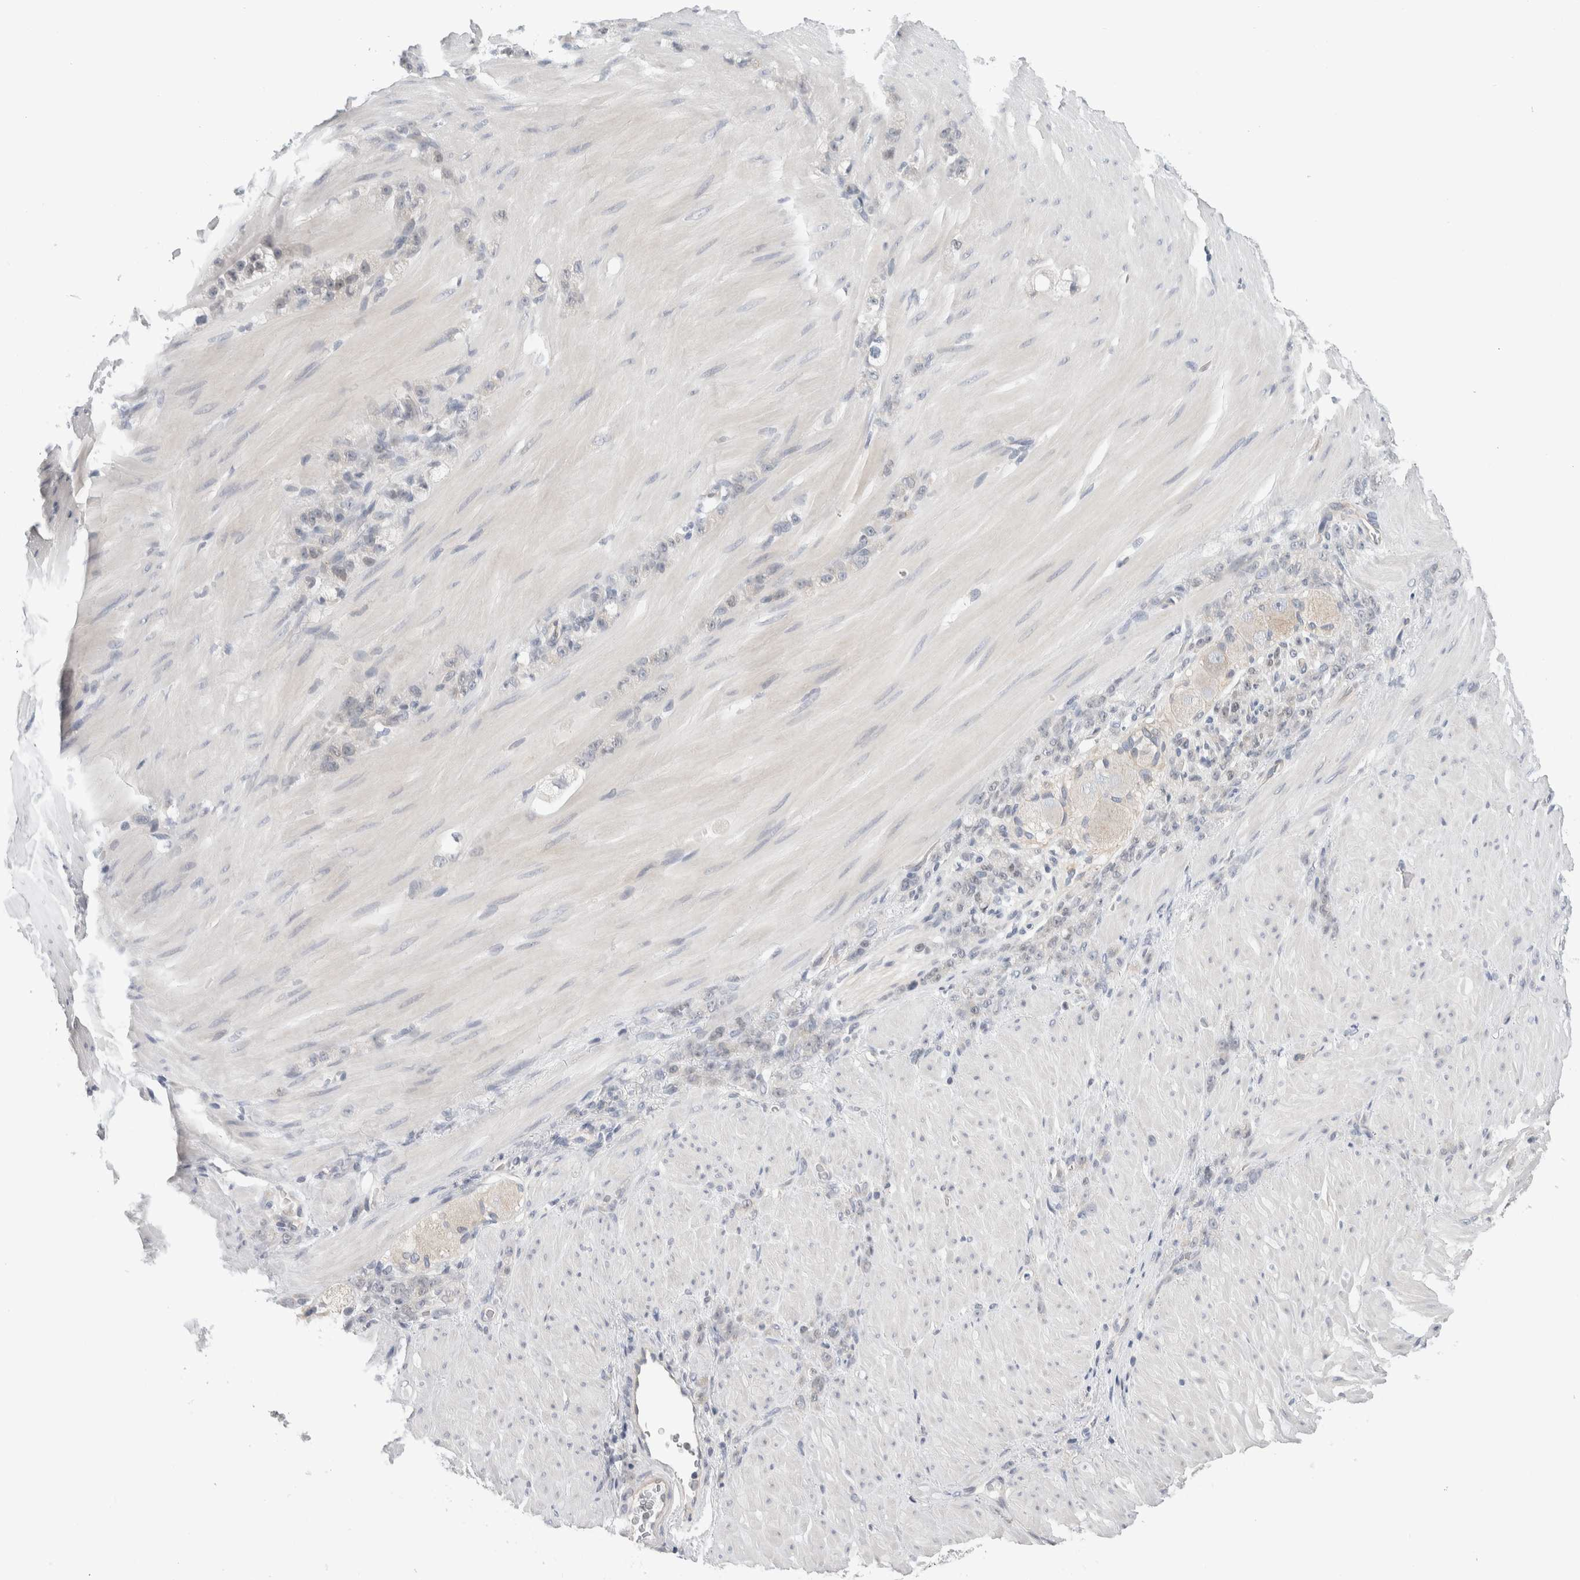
{"staining": {"intensity": "negative", "quantity": "none", "location": "none"}, "tissue": "stomach cancer", "cell_type": "Tumor cells", "image_type": "cancer", "snomed": [{"axis": "morphology", "description": "Normal tissue, NOS"}, {"axis": "morphology", "description": "Adenocarcinoma, NOS"}, {"axis": "topography", "description": "Stomach"}], "caption": "High magnification brightfield microscopy of adenocarcinoma (stomach) stained with DAB (3,3'-diaminobenzidine) (brown) and counterstained with hematoxylin (blue): tumor cells show no significant positivity. The staining was performed using DAB (3,3'-diaminobenzidine) to visualize the protein expression in brown, while the nuclei were stained in blue with hematoxylin (Magnification: 20x).", "gene": "SYTL5", "patient": {"sex": "male", "age": 82}}